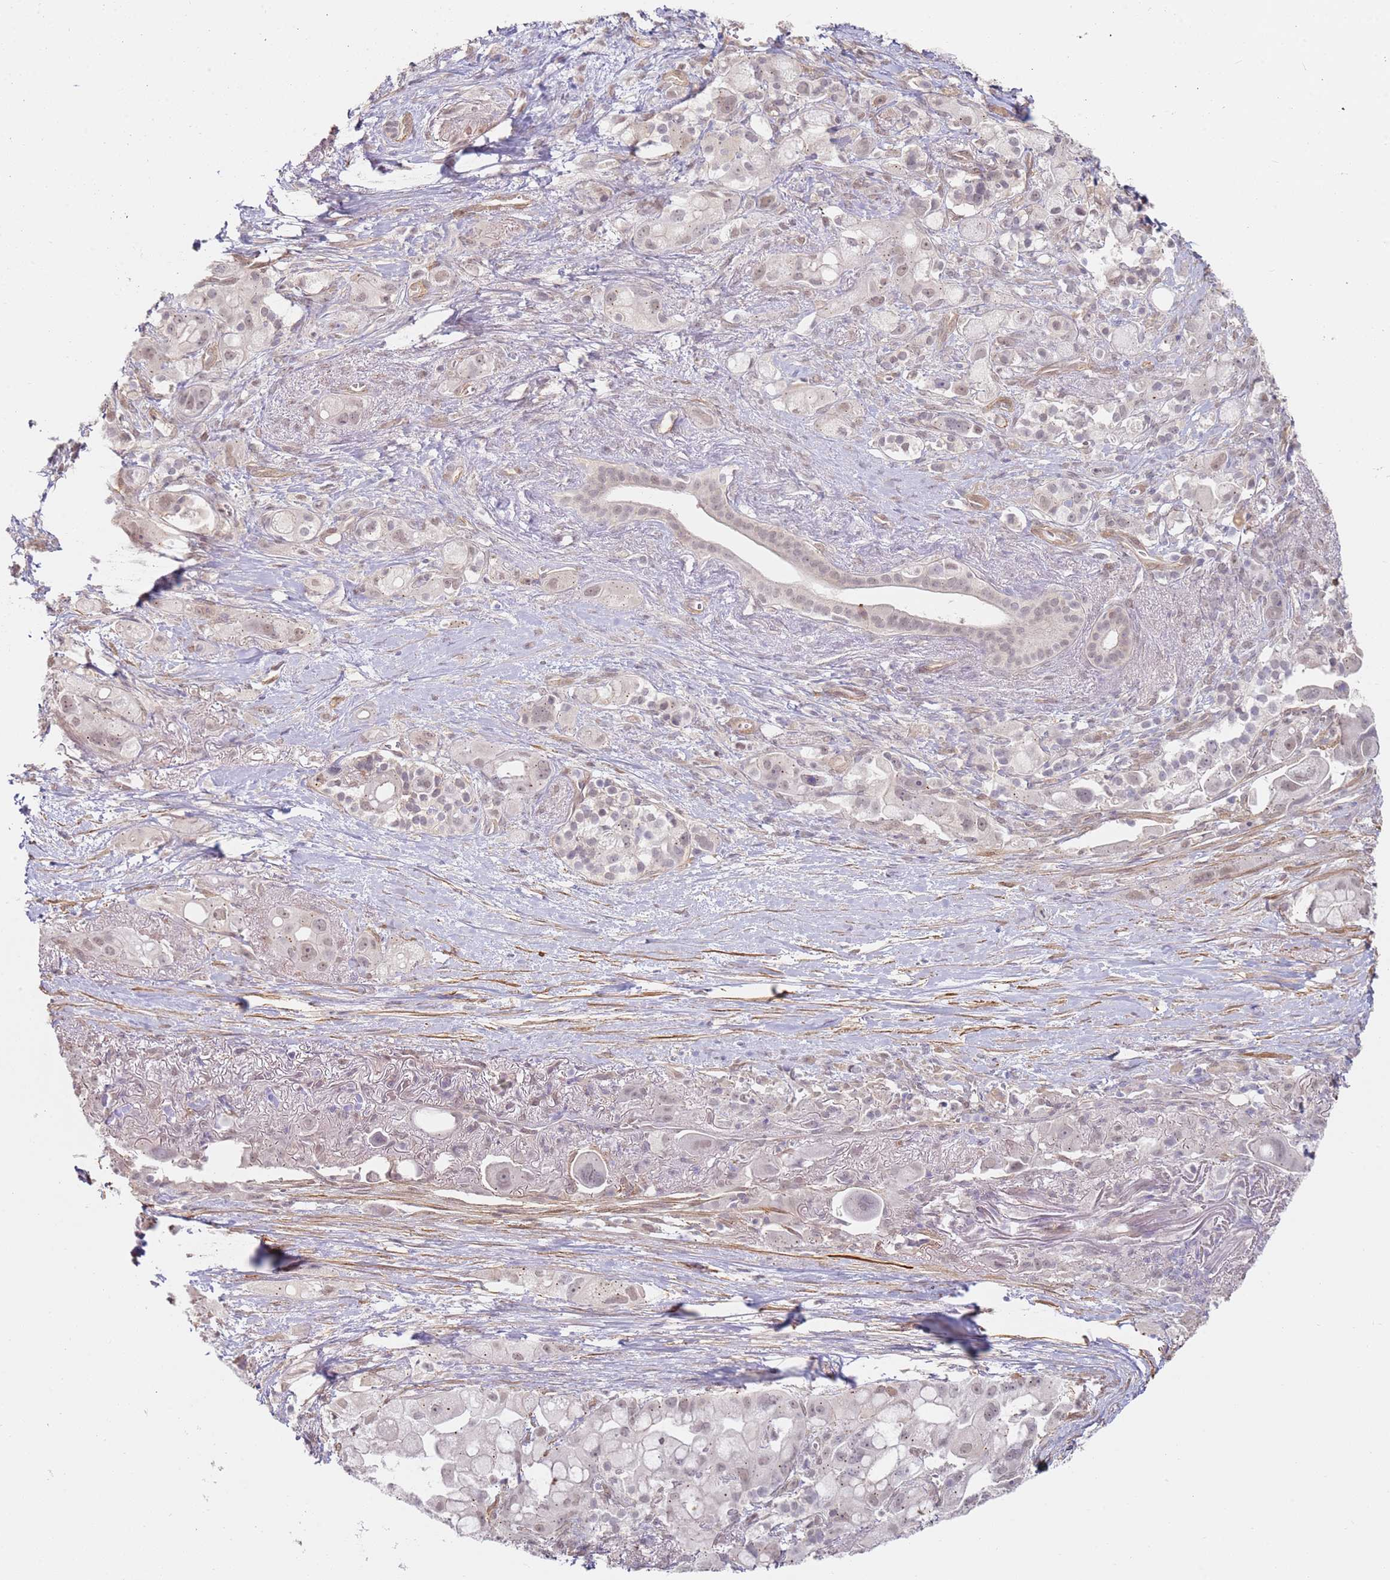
{"staining": {"intensity": "weak", "quantity": ">75%", "location": "nuclear"}, "tissue": "pancreatic cancer", "cell_type": "Tumor cells", "image_type": "cancer", "snomed": [{"axis": "morphology", "description": "Adenocarcinoma, NOS"}, {"axis": "topography", "description": "Pancreas"}], "caption": "Immunohistochemical staining of human pancreatic cancer (adenocarcinoma) demonstrates low levels of weak nuclear protein staining in about >75% of tumor cells.", "gene": "WDR93", "patient": {"sex": "male", "age": 68}}